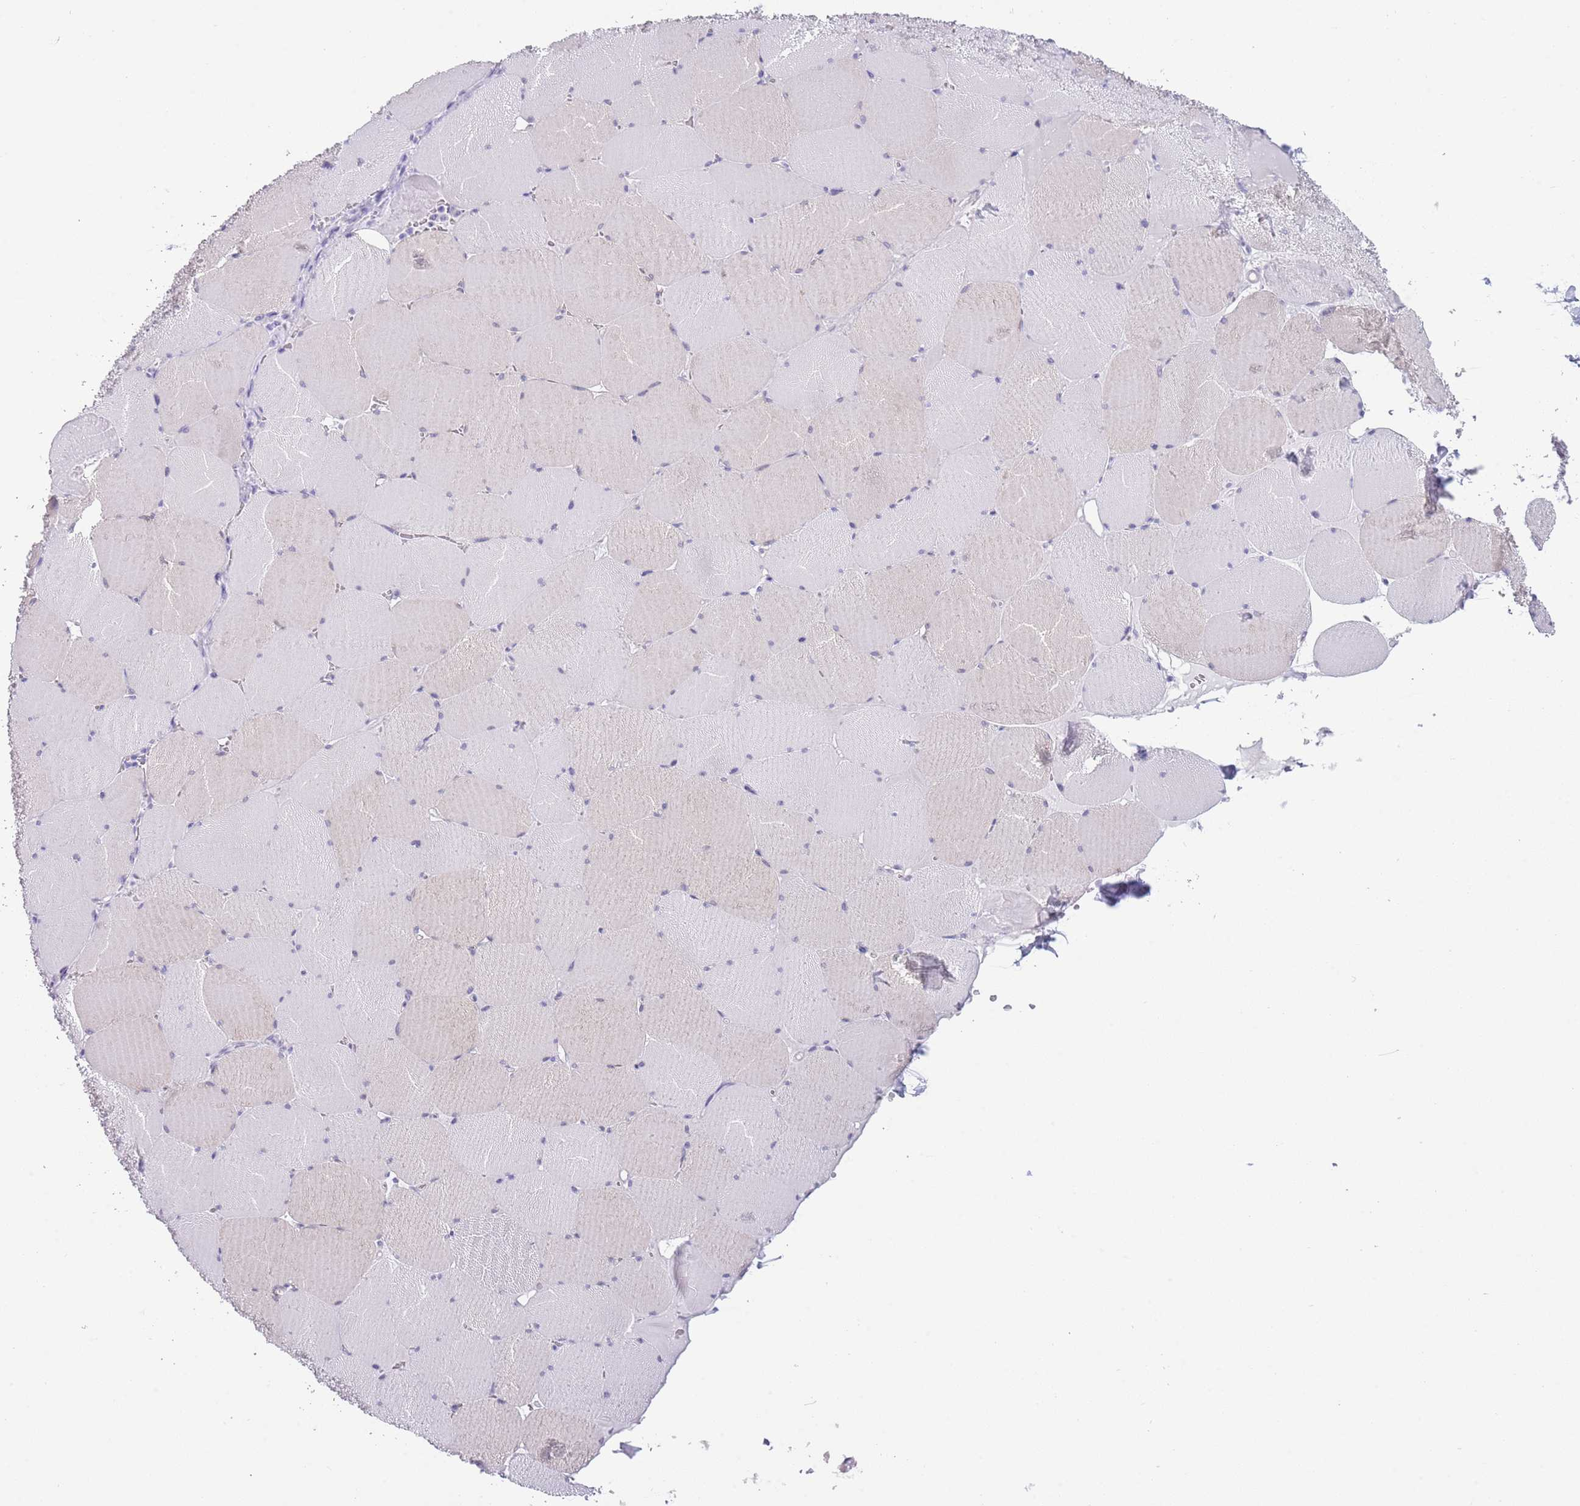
{"staining": {"intensity": "negative", "quantity": "none", "location": "none"}, "tissue": "skeletal muscle", "cell_type": "Myocytes", "image_type": "normal", "snomed": [{"axis": "morphology", "description": "Normal tissue, NOS"}, {"axis": "topography", "description": "Skeletal muscle"}, {"axis": "topography", "description": "Head-Neck"}], "caption": "Myocytes show no significant protein staining in normal skeletal muscle. The staining is performed using DAB (3,3'-diaminobenzidine) brown chromogen with nuclei counter-stained in using hematoxylin.", "gene": "SPIRE2", "patient": {"sex": "male", "age": 66}}